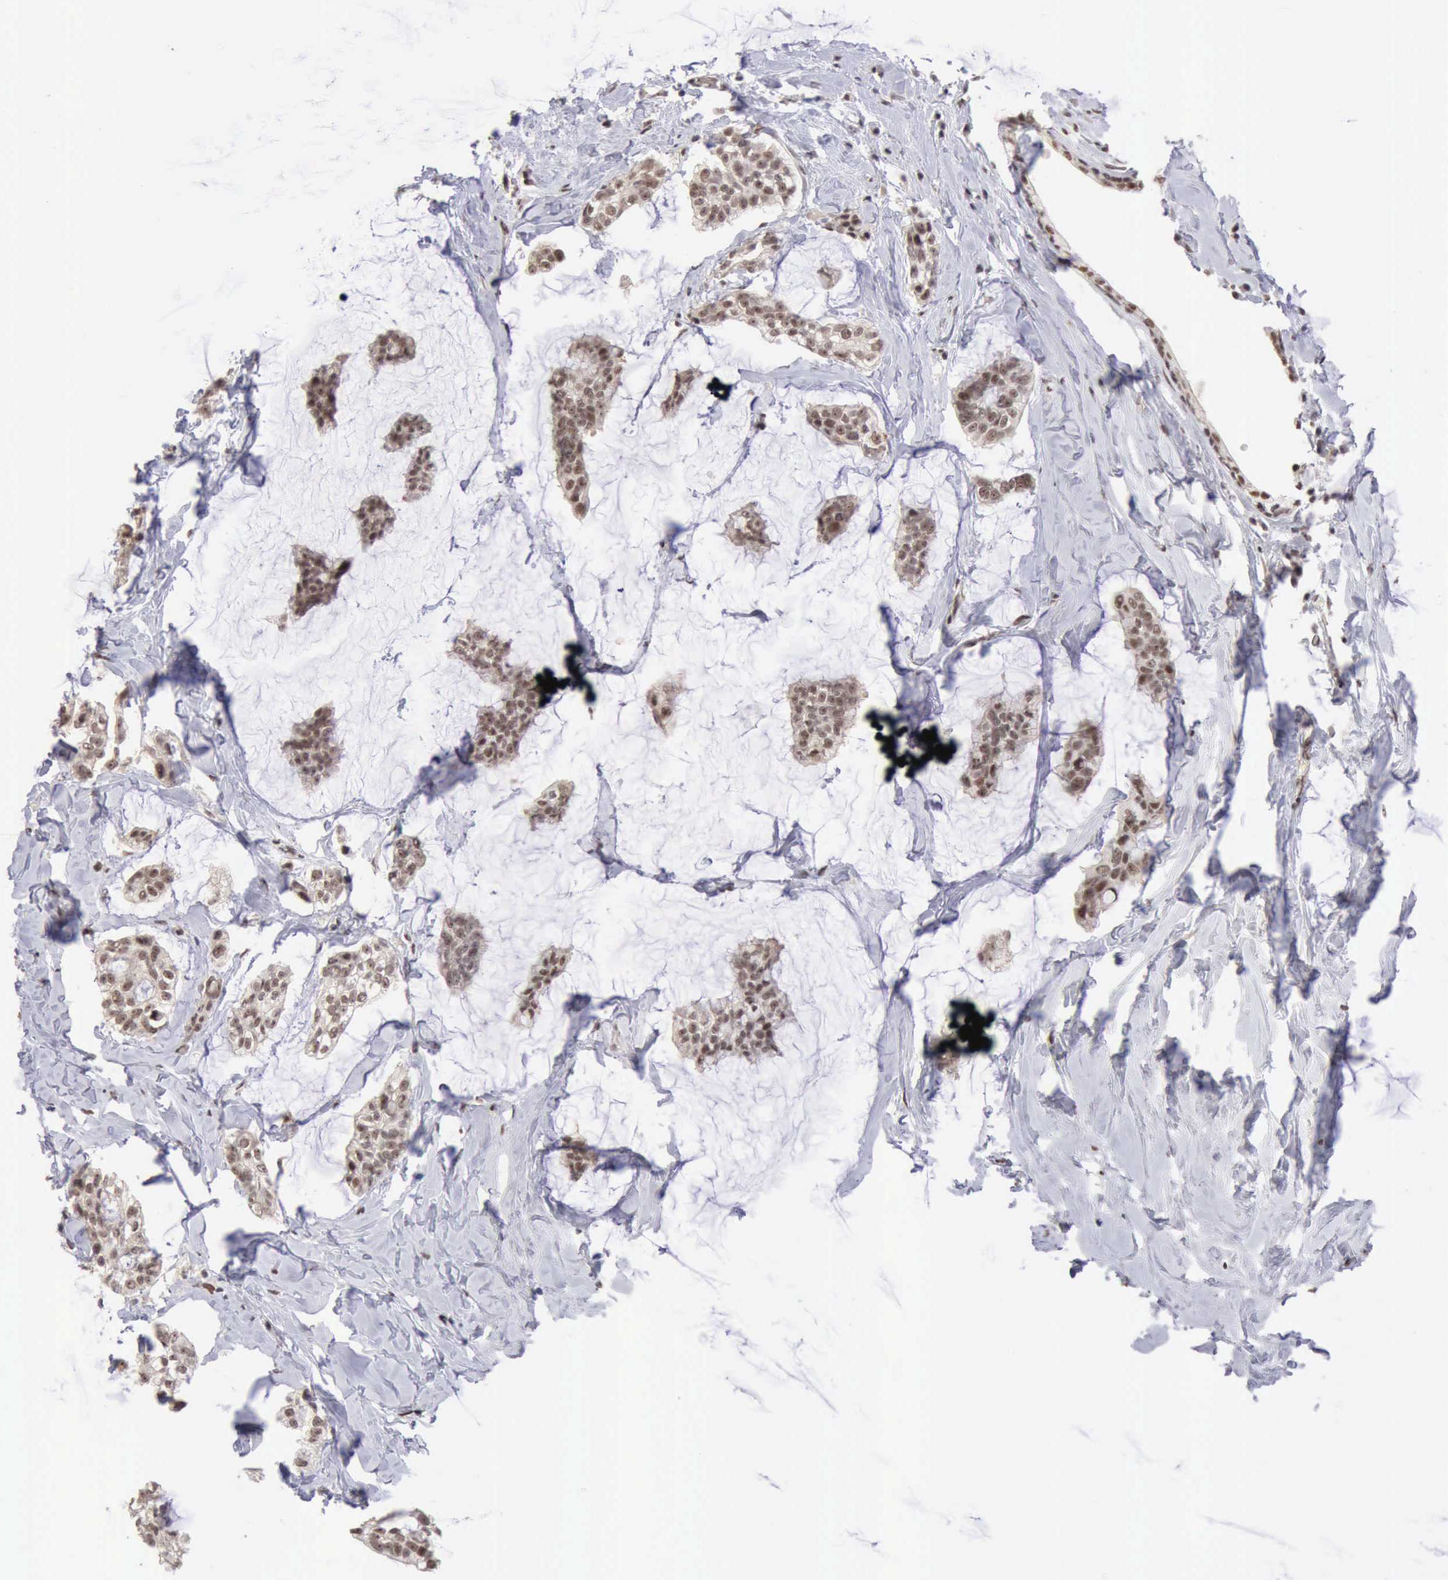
{"staining": {"intensity": "moderate", "quantity": ">75%", "location": "nuclear"}, "tissue": "breast cancer", "cell_type": "Tumor cells", "image_type": "cancer", "snomed": [{"axis": "morphology", "description": "Duct carcinoma"}, {"axis": "topography", "description": "Breast"}], "caption": "This is a micrograph of IHC staining of invasive ductal carcinoma (breast), which shows moderate staining in the nuclear of tumor cells.", "gene": "TAF1", "patient": {"sex": "female", "age": 93}}